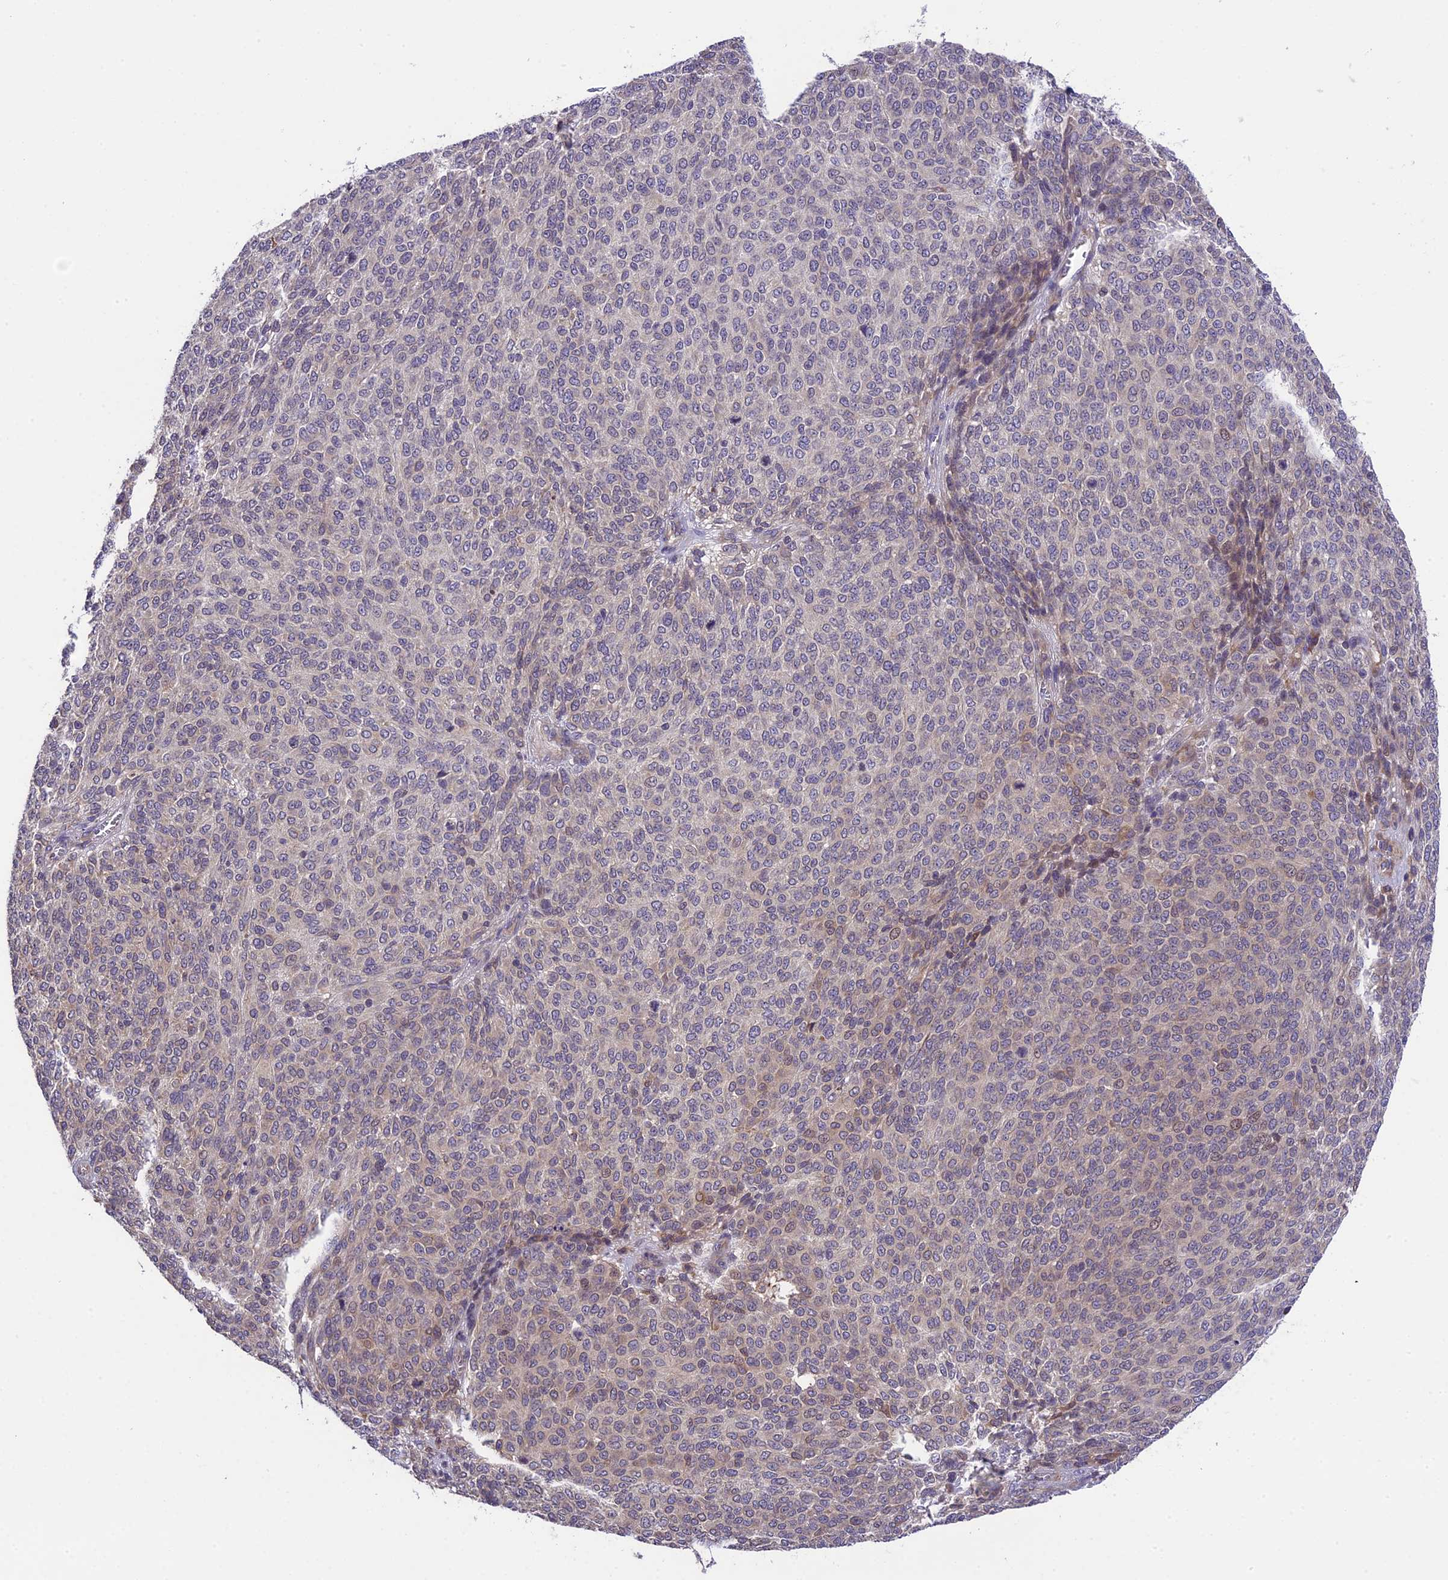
{"staining": {"intensity": "moderate", "quantity": "<25%", "location": "cytoplasmic/membranous,nuclear"}, "tissue": "melanoma", "cell_type": "Tumor cells", "image_type": "cancer", "snomed": [{"axis": "morphology", "description": "Malignant melanoma, NOS"}, {"axis": "topography", "description": "Skin"}], "caption": "DAB (3,3'-diaminobenzidine) immunohistochemical staining of malignant melanoma exhibits moderate cytoplasmic/membranous and nuclear protein positivity in approximately <25% of tumor cells. (DAB IHC, brown staining for protein, blue staining for nuclei).", "gene": "ABCC10", "patient": {"sex": "male", "age": 49}}